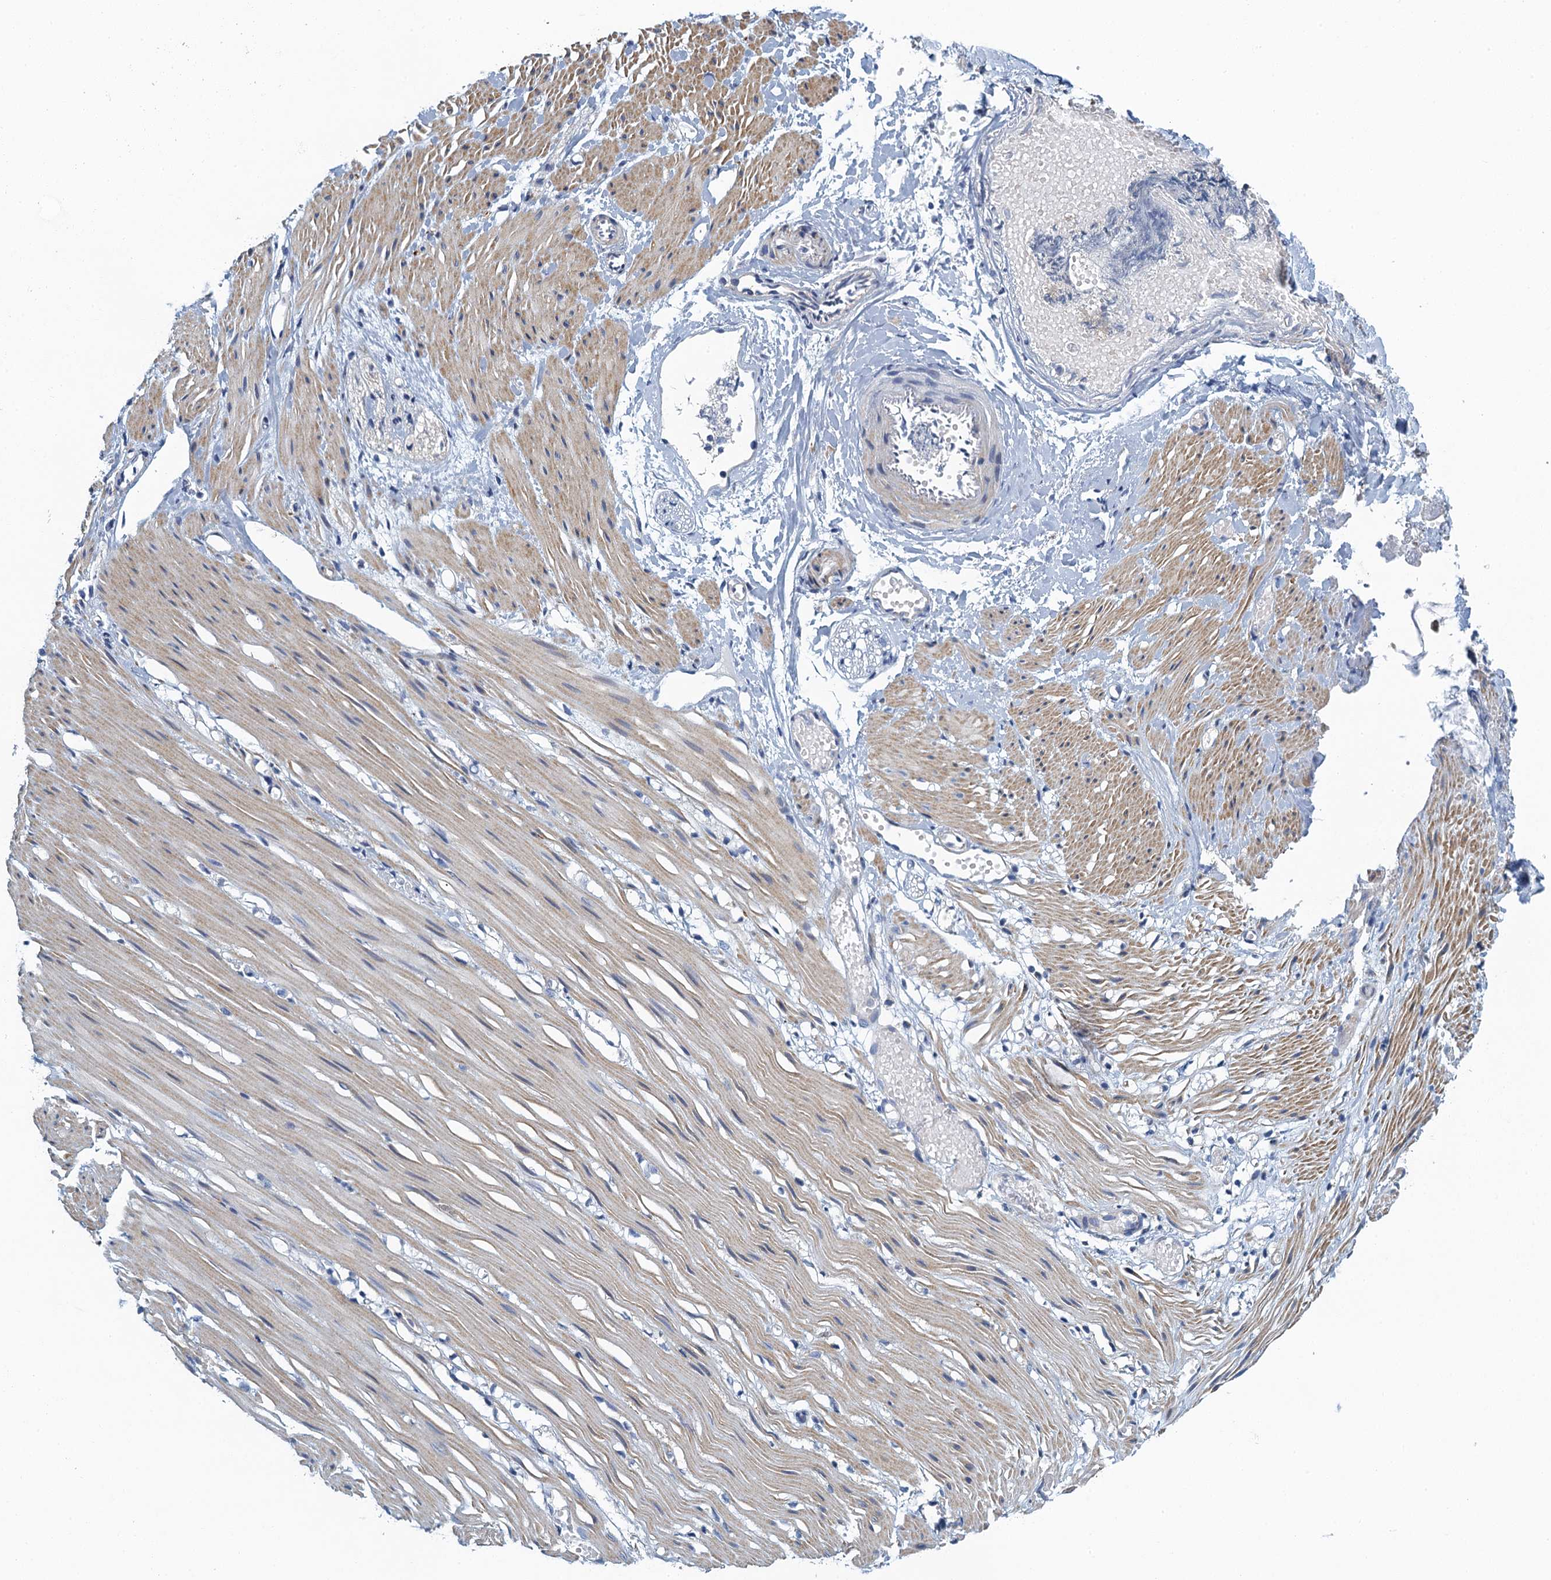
{"staining": {"intensity": "weak", "quantity": "<25%", "location": "cytoplasmic/membranous"}, "tissue": "adipose tissue", "cell_type": "Adipocytes", "image_type": "normal", "snomed": [{"axis": "morphology", "description": "Normal tissue, NOS"}, {"axis": "morphology", "description": "Adenocarcinoma, NOS"}, {"axis": "topography", "description": "Colon"}, {"axis": "topography", "description": "Peripheral nerve tissue"}], "caption": "Immunohistochemistry (IHC) photomicrograph of unremarkable human adipose tissue stained for a protein (brown), which shows no staining in adipocytes.", "gene": "ALG2", "patient": {"sex": "male", "age": 14}}